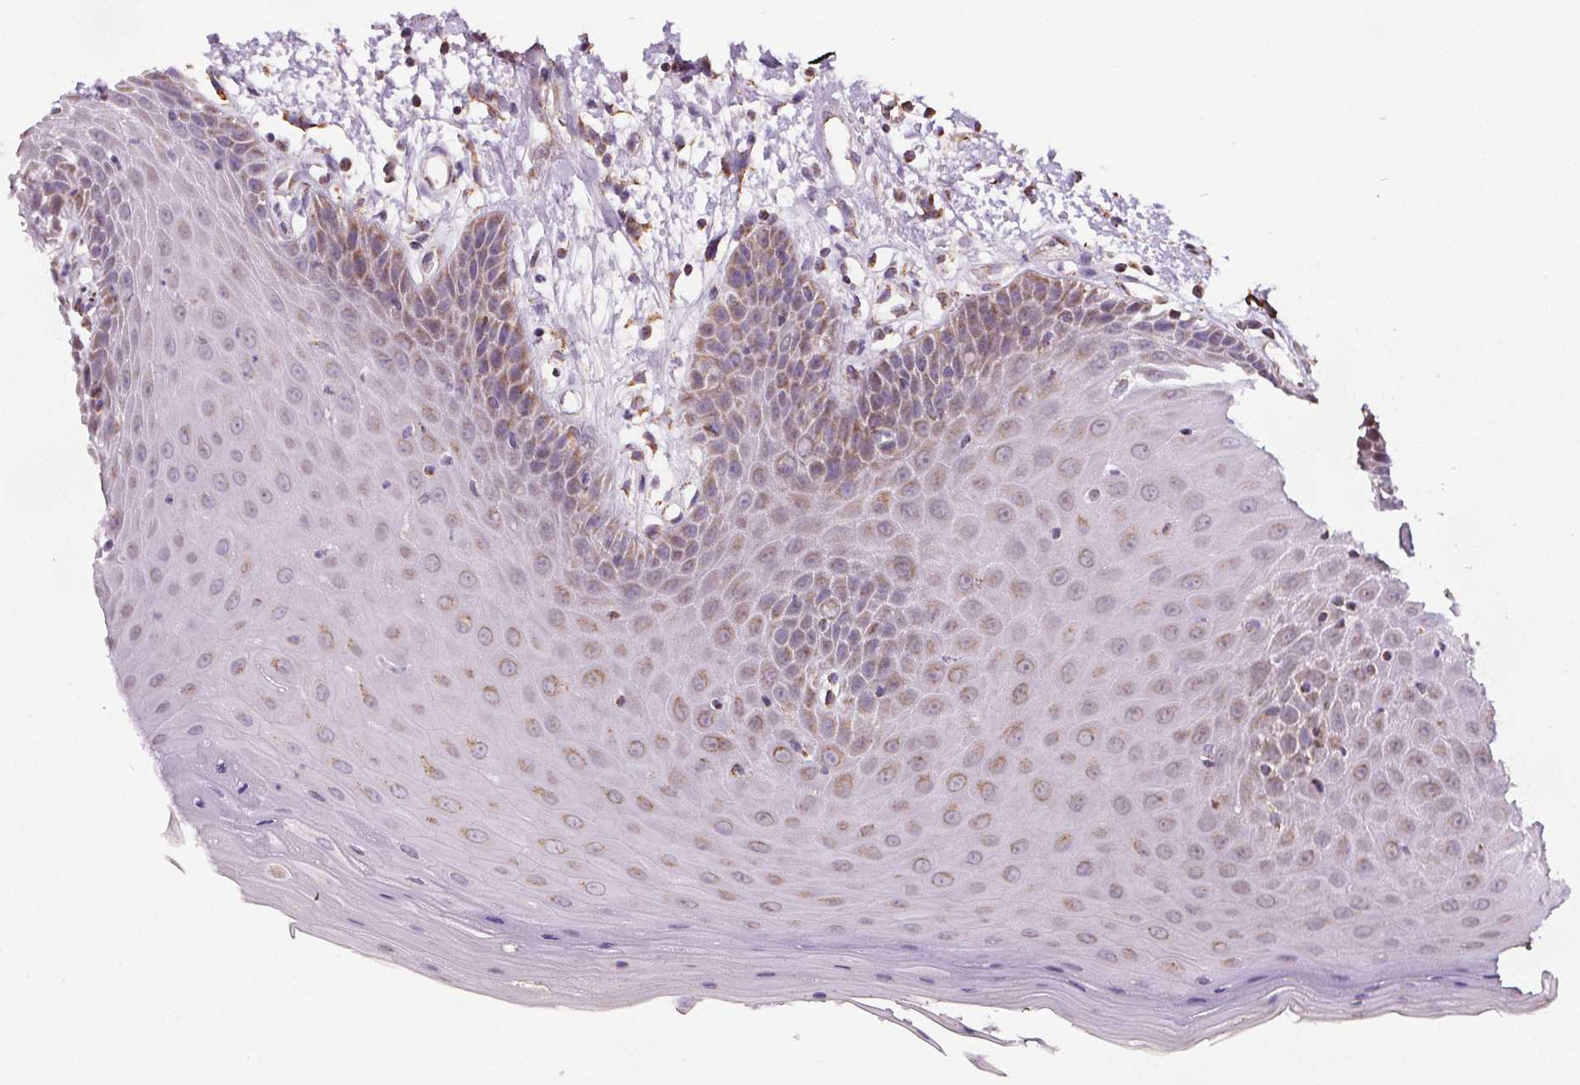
{"staining": {"intensity": "moderate", "quantity": "25%-75%", "location": "cytoplasmic/membranous"}, "tissue": "oral mucosa", "cell_type": "Squamous epithelial cells", "image_type": "normal", "snomed": [{"axis": "morphology", "description": "Normal tissue, NOS"}, {"axis": "topography", "description": "Oral tissue"}, {"axis": "topography", "description": "Tounge, NOS"}], "caption": "The photomicrograph demonstrates immunohistochemical staining of normal oral mucosa. There is moderate cytoplasmic/membranous expression is appreciated in approximately 25%-75% of squamous epithelial cells. (brown staining indicates protein expression, while blue staining denotes nuclei).", "gene": "SUCLA2", "patient": {"sex": "female", "age": 59}}